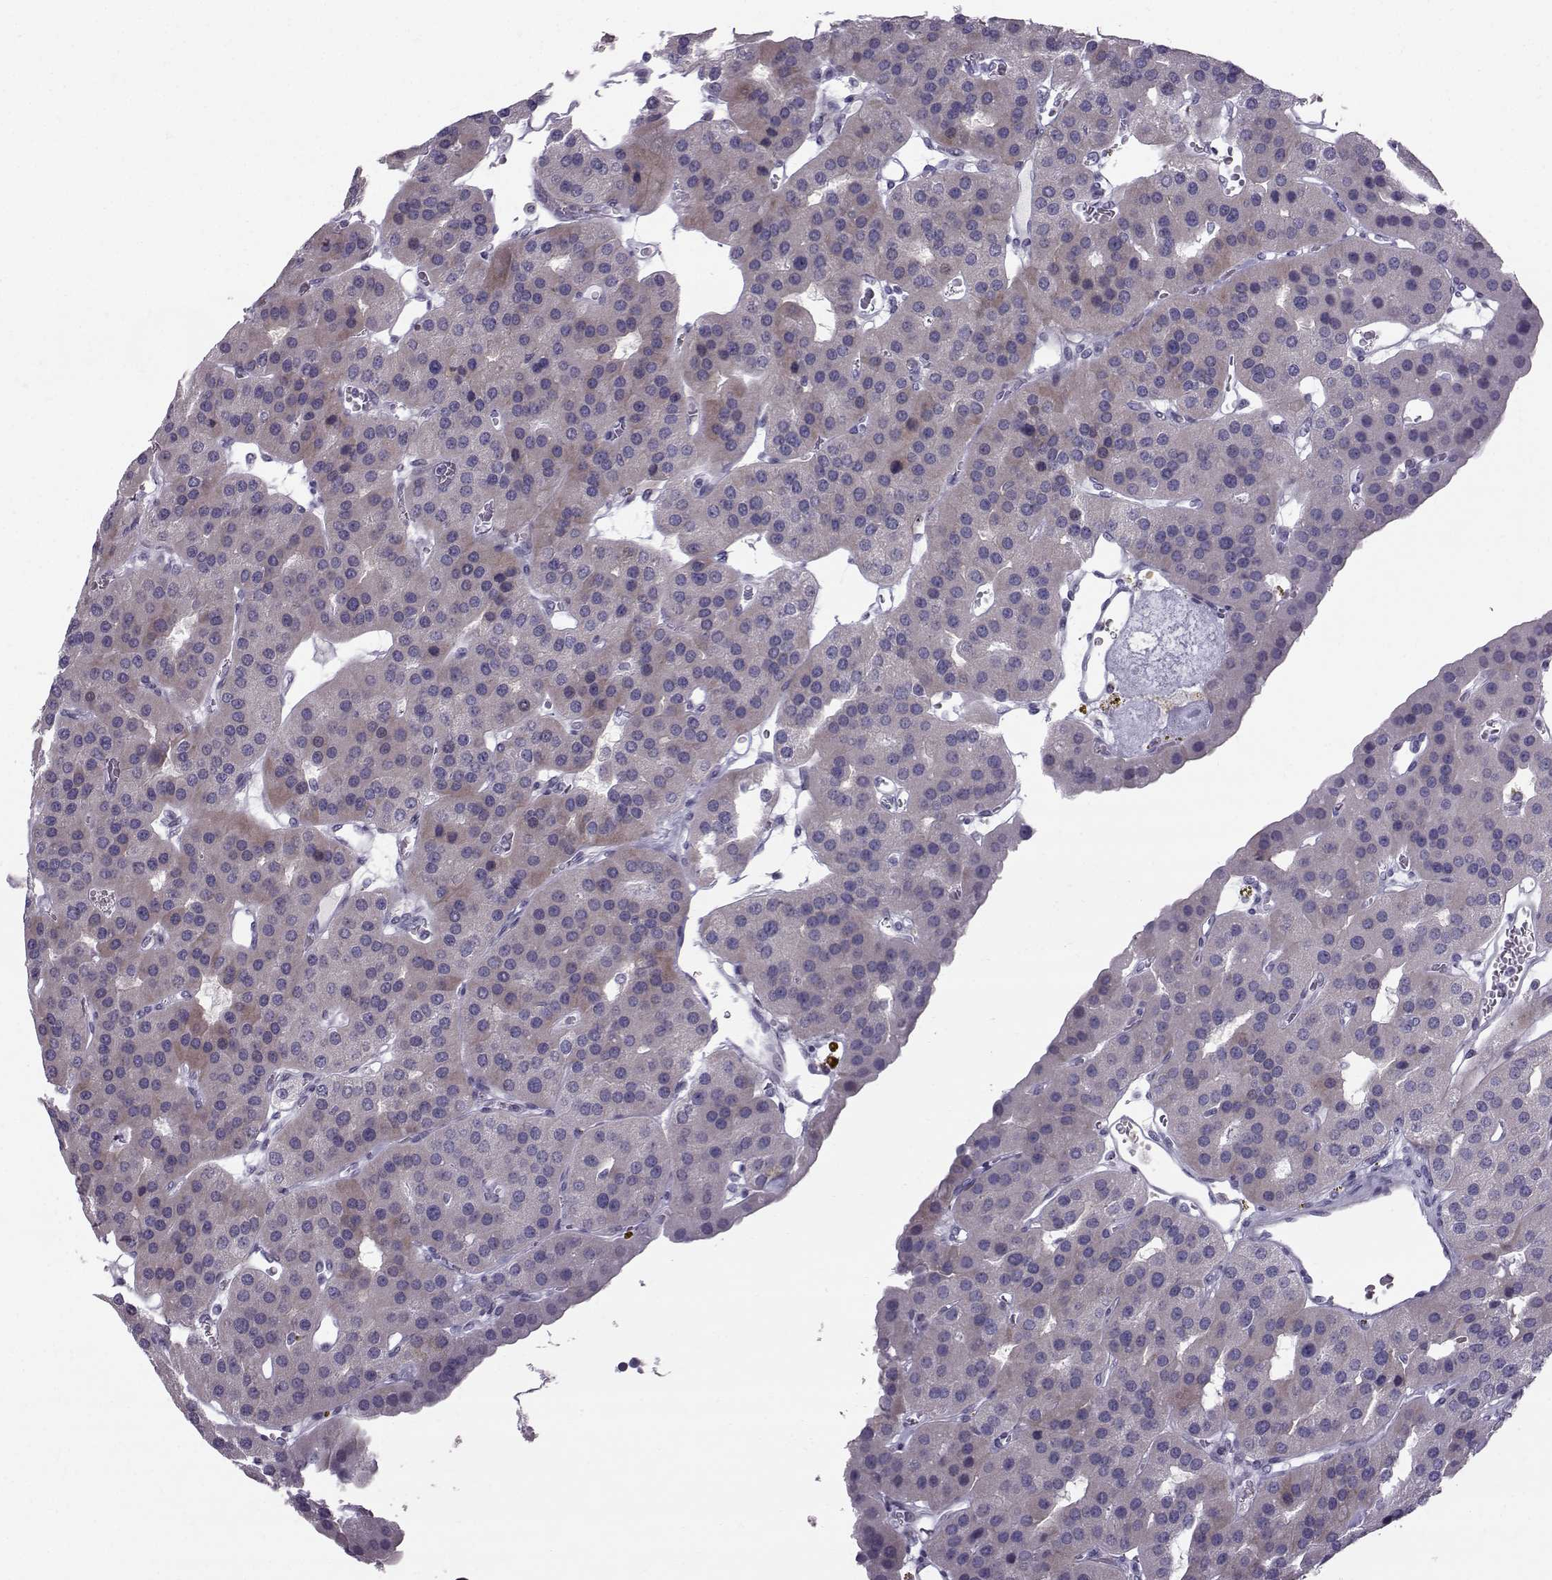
{"staining": {"intensity": "weak", "quantity": "<25%", "location": "cytoplasmic/membranous"}, "tissue": "parathyroid gland", "cell_type": "Glandular cells", "image_type": "normal", "snomed": [{"axis": "morphology", "description": "Normal tissue, NOS"}, {"axis": "morphology", "description": "Adenoma, NOS"}, {"axis": "topography", "description": "Parathyroid gland"}], "caption": "Immunohistochemistry (IHC) histopathology image of benign human parathyroid gland stained for a protein (brown), which reveals no positivity in glandular cells. (Immunohistochemistry (IHC), brightfield microscopy, high magnification).", "gene": "DMRT3", "patient": {"sex": "female", "age": 86}}